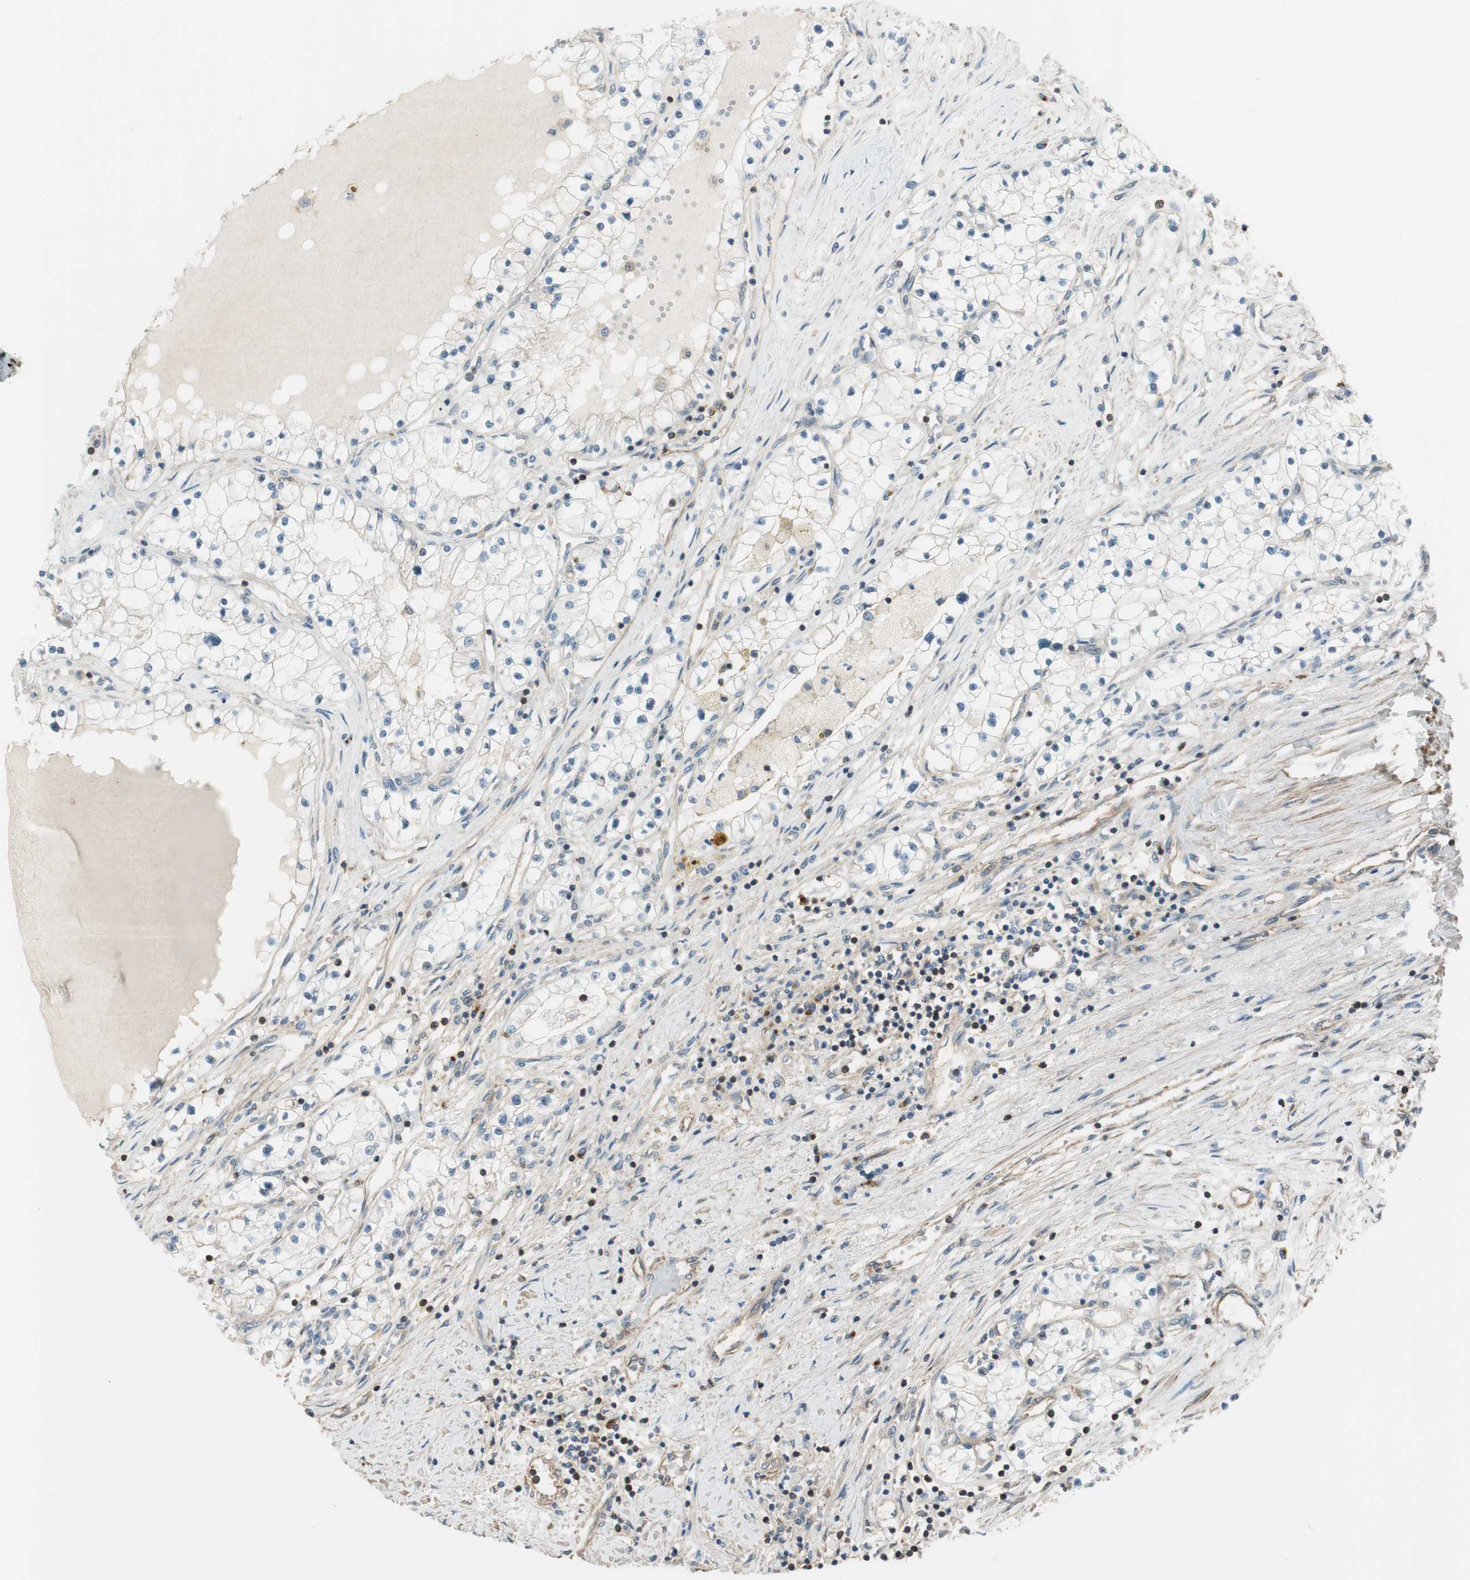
{"staining": {"intensity": "negative", "quantity": "none", "location": "none"}, "tissue": "renal cancer", "cell_type": "Tumor cells", "image_type": "cancer", "snomed": [{"axis": "morphology", "description": "Adenocarcinoma, NOS"}, {"axis": "topography", "description": "Kidney"}], "caption": "This is an IHC histopathology image of human adenocarcinoma (renal). There is no staining in tumor cells.", "gene": "PI4K2B", "patient": {"sex": "male", "age": 68}}